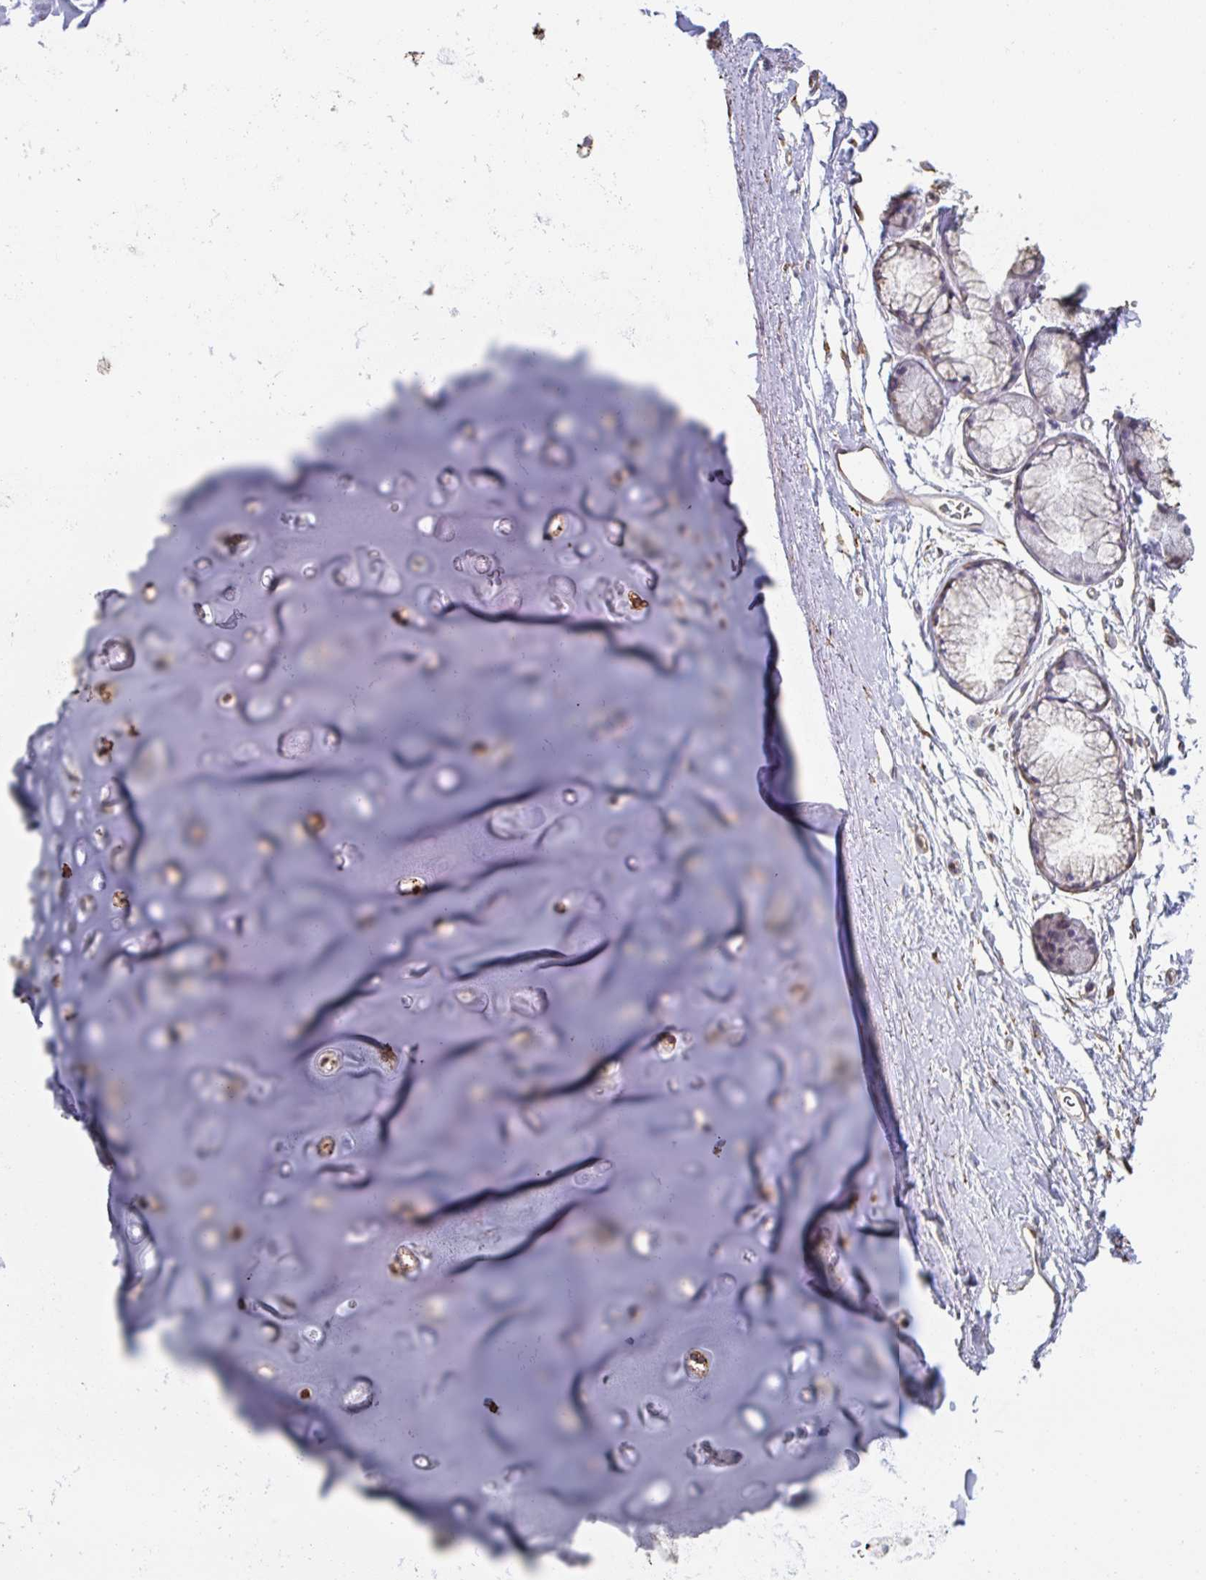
{"staining": {"intensity": "negative", "quantity": "none", "location": "none"}, "tissue": "adipose tissue", "cell_type": "Adipocytes", "image_type": "normal", "snomed": [{"axis": "morphology", "description": "Normal tissue, NOS"}, {"axis": "topography", "description": "Lymph node"}, {"axis": "topography", "description": "Cartilage tissue"}, {"axis": "topography", "description": "Bronchus"}], "caption": "High power microscopy image of an immunohistochemistry (IHC) photomicrograph of normal adipose tissue, revealing no significant positivity in adipocytes.", "gene": "RAB5IF", "patient": {"sex": "female", "age": 70}}